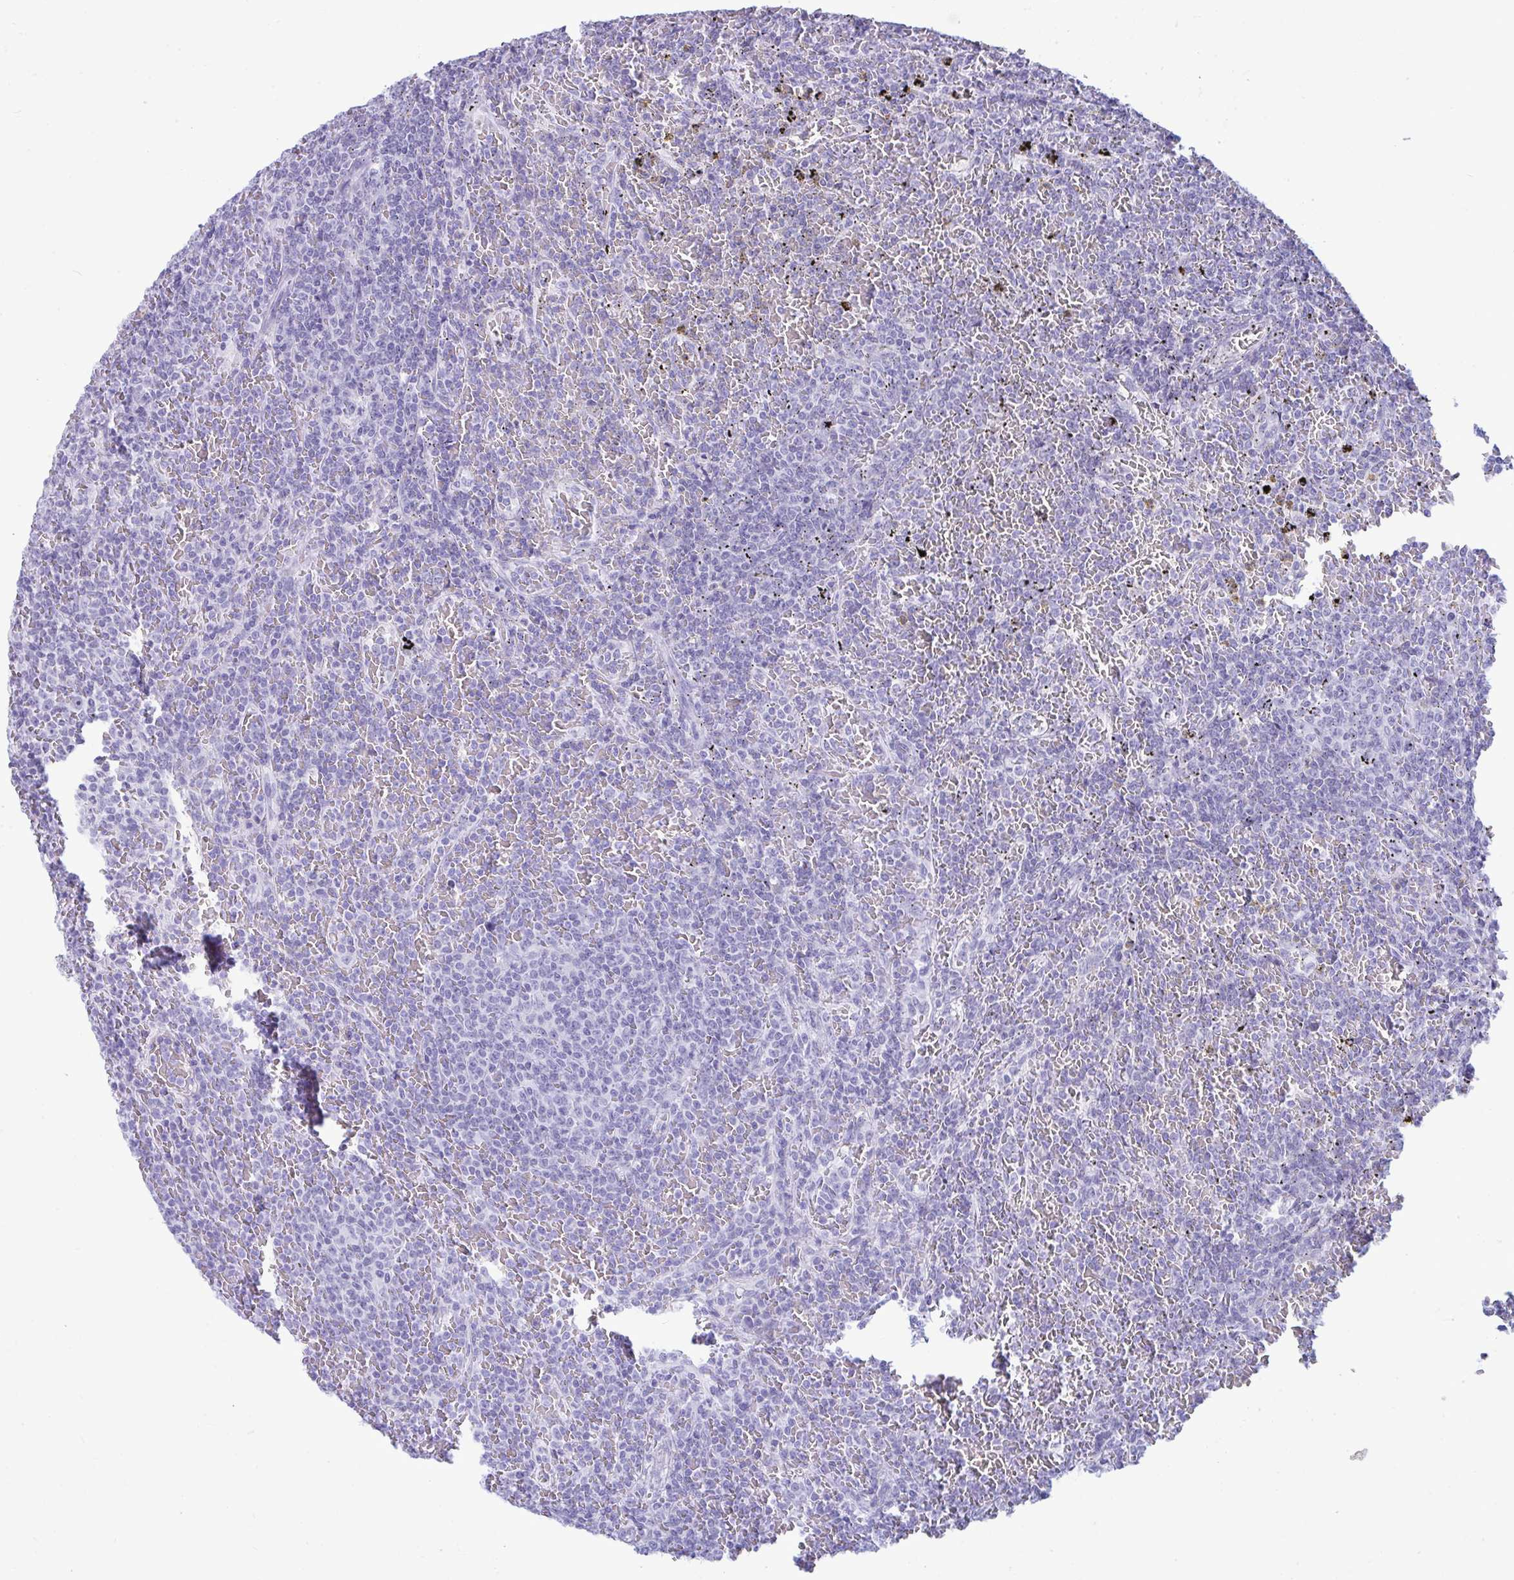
{"staining": {"intensity": "negative", "quantity": "none", "location": "none"}, "tissue": "lymphoma", "cell_type": "Tumor cells", "image_type": "cancer", "snomed": [{"axis": "morphology", "description": "Malignant lymphoma, non-Hodgkin's type, Low grade"}, {"axis": "topography", "description": "Spleen"}], "caption": "Immunohistochemistry (IHC) of malignant lymphoma, non-Hodgkin's type (low-grade) displays no staining in tumor cells. The staining is performed using DAB brown chromogen with nuclei counter-stained in using hematoxylin.", "gene": "ANKRD60", "patient": {"sex": "female", "age": 77}}